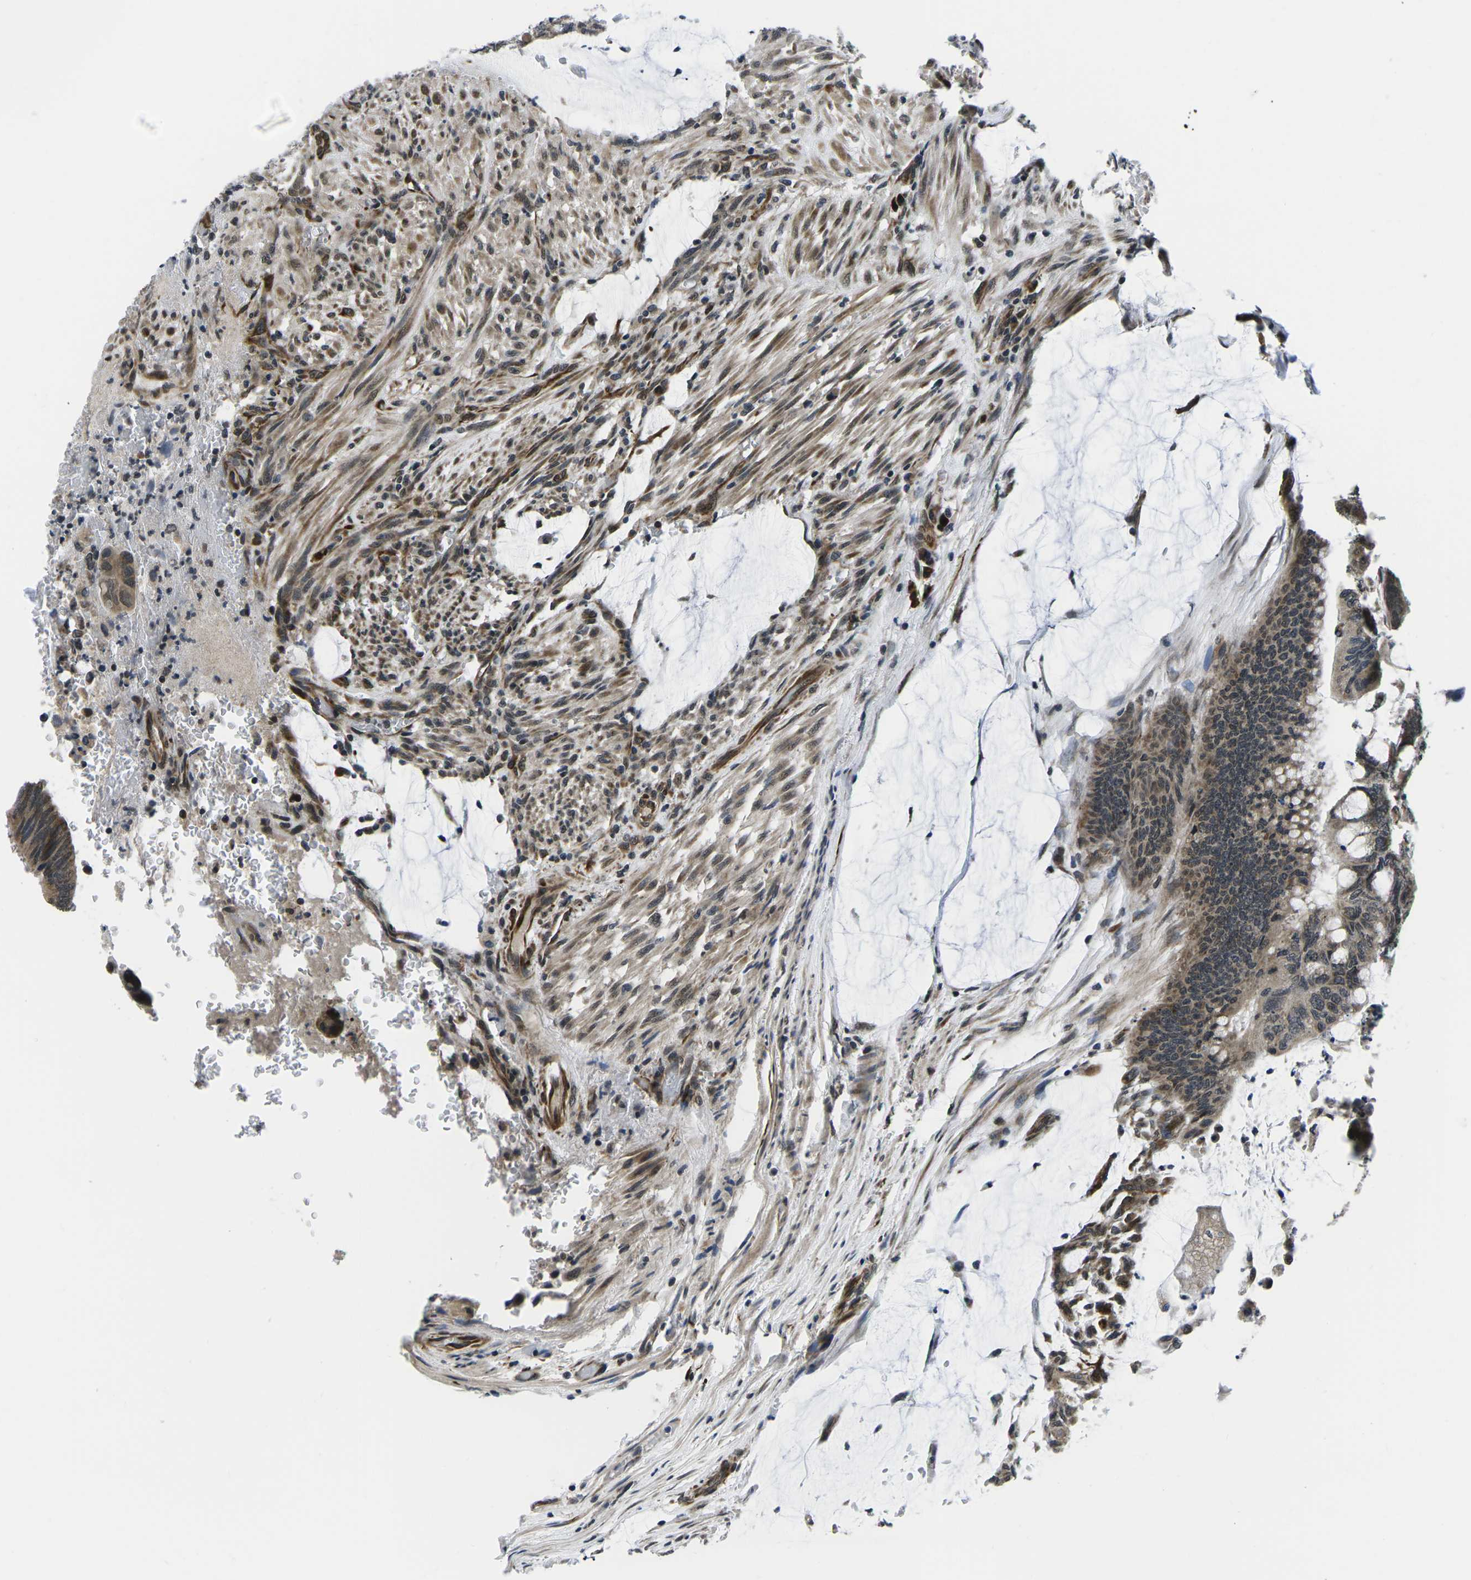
{"staining": {"intensity": "weak", "quantity": ">75%", "location": "cytoplasmic/membranous,nuclear"}, "tissue": "colorectal cancer", "cell_type": "Tumor cells", "image_type": "cancer", "snomed": [{"axis": "morphology", "description": "Normal tissue, NOS"}, {"axis": "morphology", "description": "Adenocarcinoma, NOS"}, {"axis": "topography", "description": "Rectum"}], "caption": "An IHC image of tumor tissue is shown. Protein staining in brown highlights weak cytoplasmic/membranous and nuclear positivity in adenocarcinoma (colorectal) within tumor cells.", "gene": "CCNE1", "patient": {"sex": "male", "age": 92}}